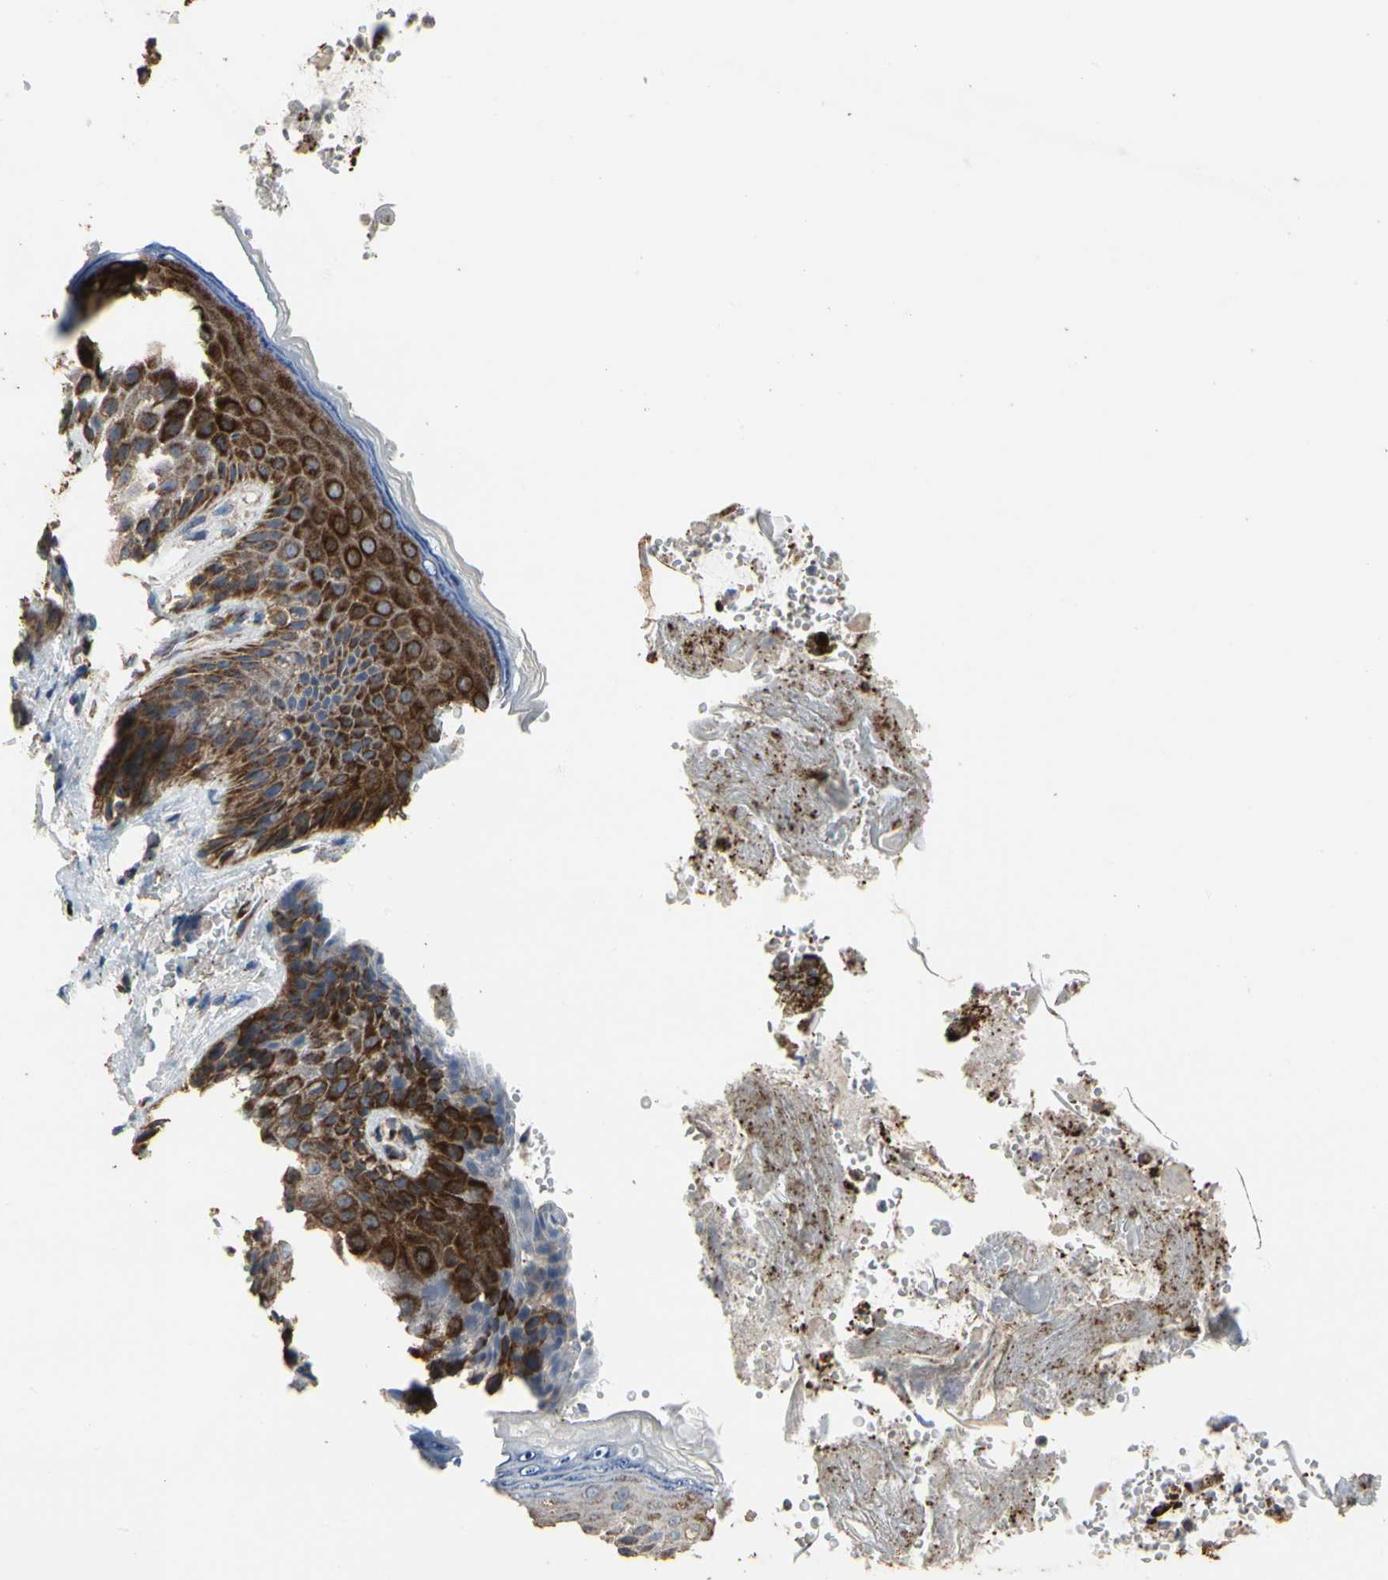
{"staining": {"intensity": "strong", "quantity": ">75%", "location": "cytoplasmic/membranous"}, "tissue": "skin", "cell_type": "Epidermal cells", "image_type": "normal", "snomed": [{"axis": "morphology", "description": "Normal tissue, NOS"}, {"axis": "topography", "description": "Anal"}], "caption": "This histopathology image reveals immunohistochemistry staining of normal skin, with high strong cytoplasmic/membranous positivity in approximately >75% of epidermal cells.", "gene": "TUBA1A", "patient": {"sex": "female", "age": 46}}